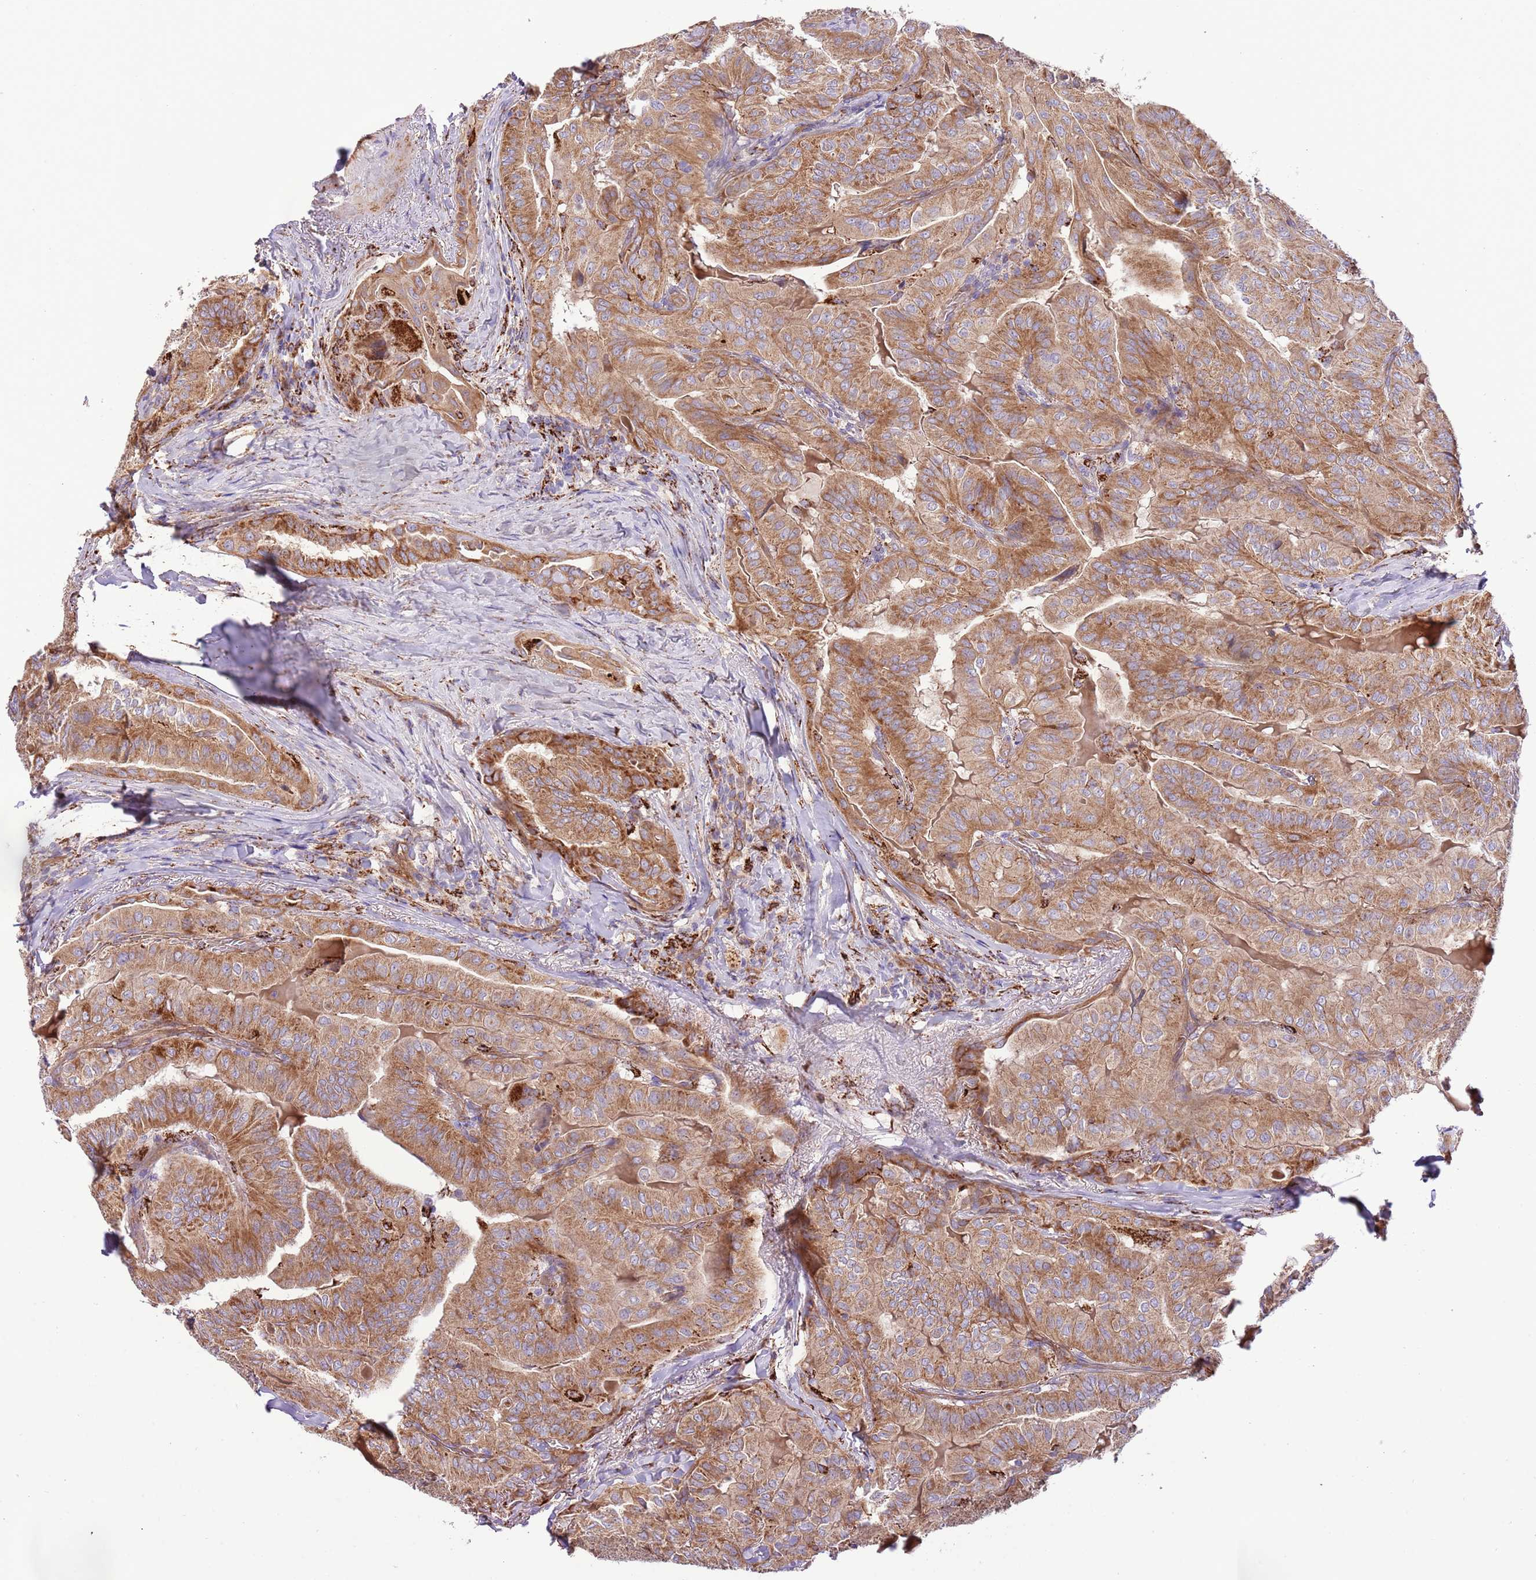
{"staining": {"intensity": "moderate", "quantity": ">75%", "location": "cytoplasmic/membranous"}, "tissue": "thyroid cancer", "cell_type": "Tumor cells", "image_type": "cancer", "snomed": [{"axis": "morphology", "description": "Papillary adenocarcinoma, NOS"}, {"axis": "topography", "description": "Thyroid gland"}], "caption": "A histopathology image of human thyroid papillary adenocarcinoma stained for a protein displays moderate cytoplasmic/membranous brown staining in tumor cells.", "gene": "DOCK6", "patient": {"sex": "female", "age": 68}}